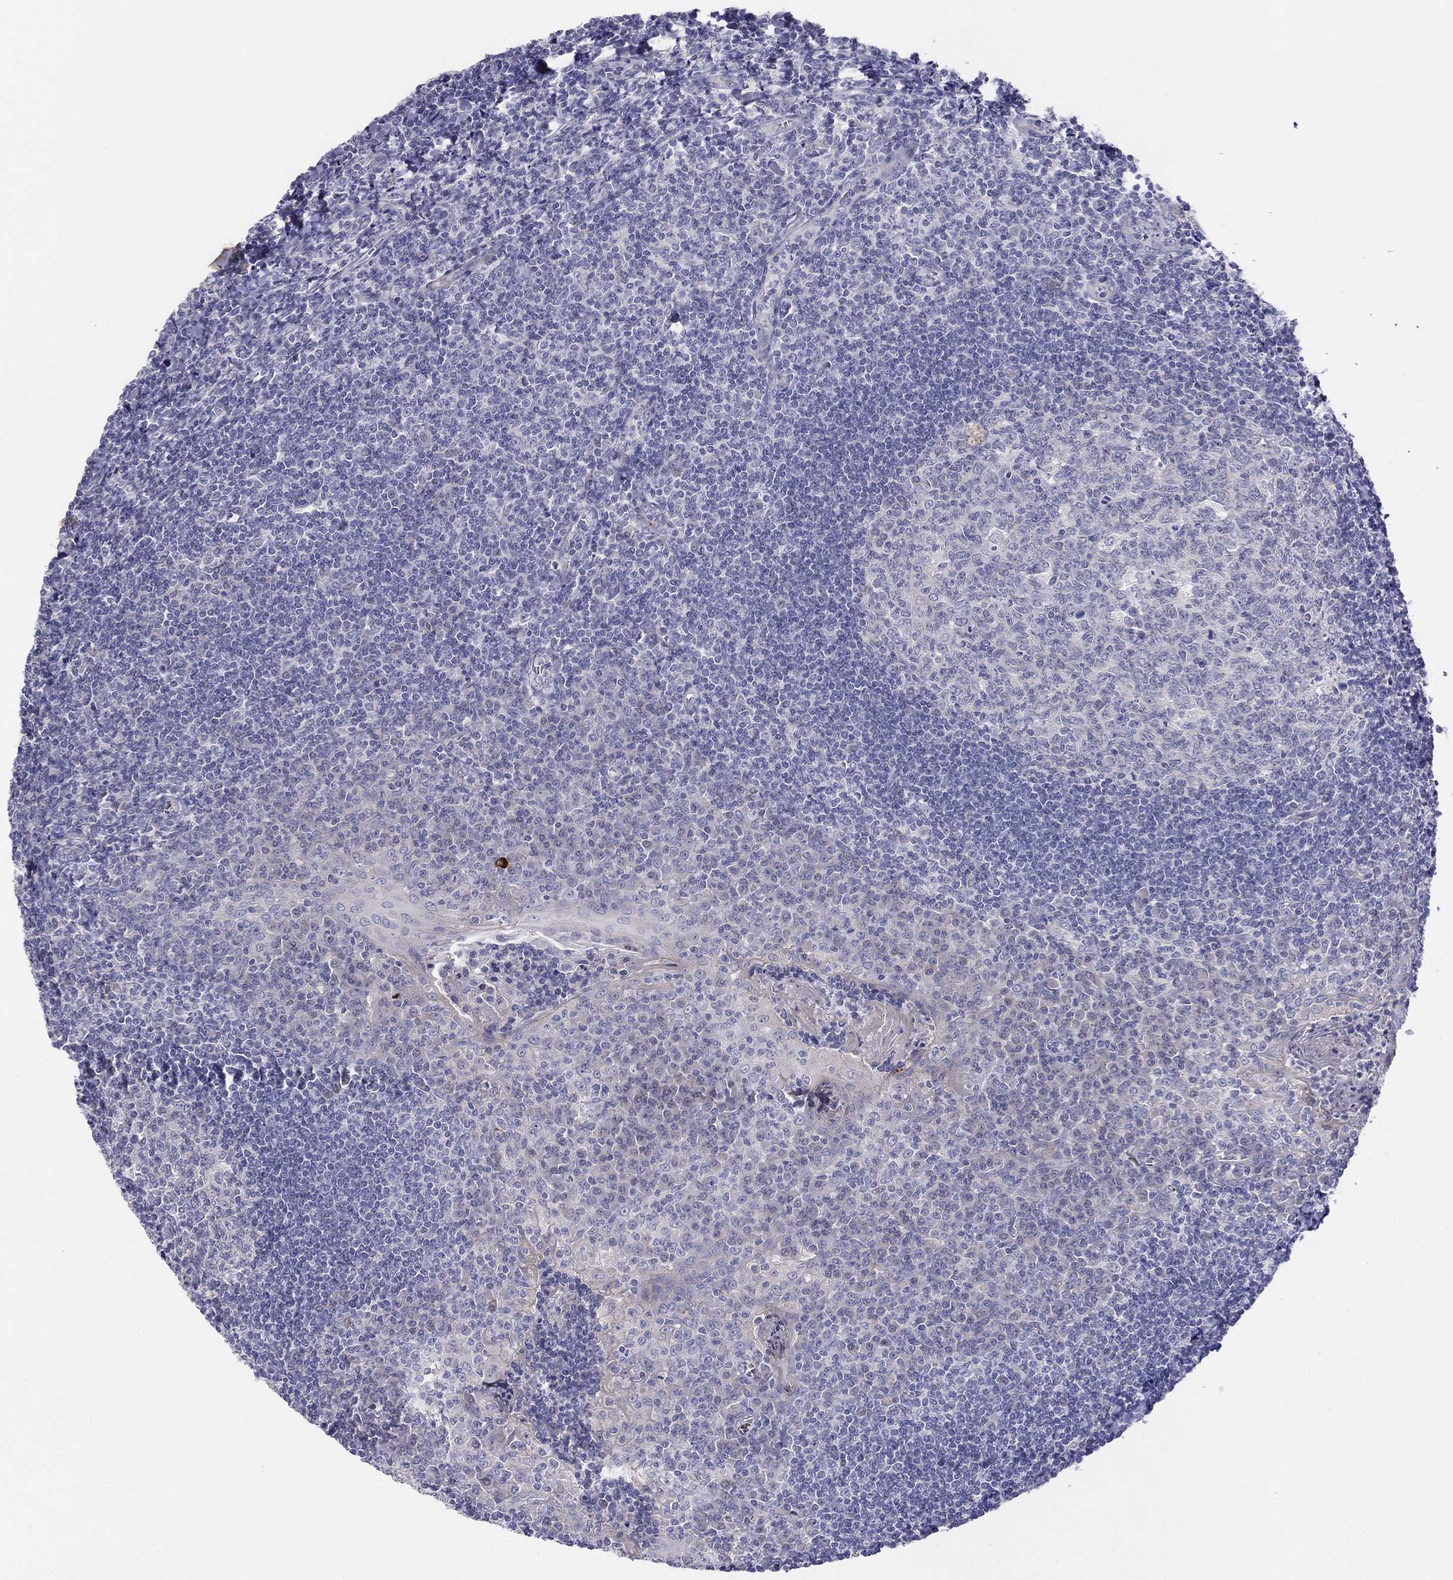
{"staining": {"intensity": "negative", "quantity": "none", "location": "none"}, "tissue": "tonsil", "cell_type": "Germinal center cells", "image_type": "normal", "snomed": [{"axis": "morphology", "description": "Normal tissue, NOS"}, {"axis": "topography", "description": "Tonsil"}], "caption": "Histopathology image shows no protein positivity in germinal center cells of unremarkable tonsil.", "gene": "MGAT4C", "patient": {"sex": "female", "age": 12}}